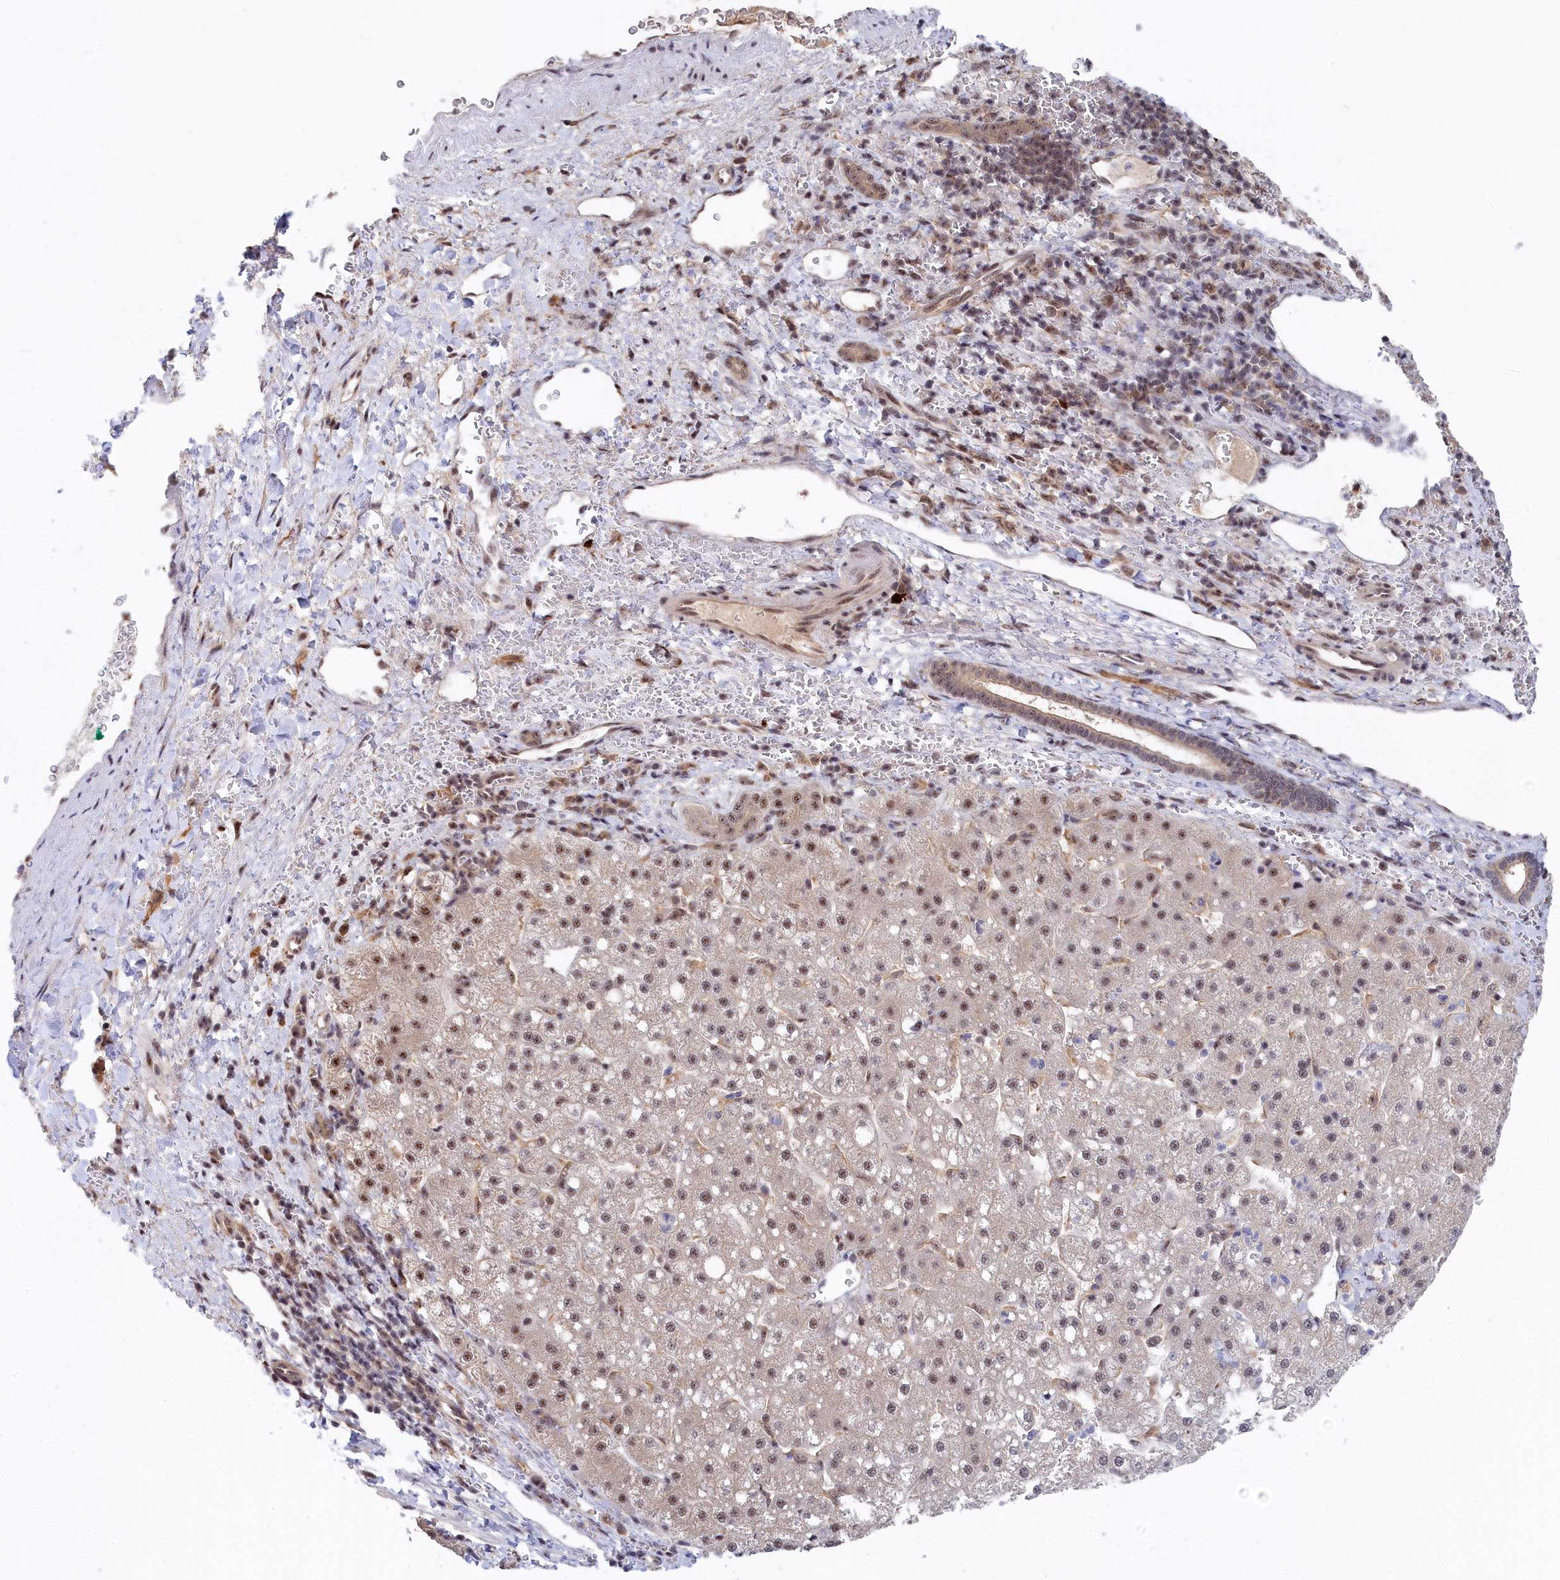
{"staining": {"intensity": "moderate", "quantity": ">75%", "location": "nuclear"}, "tissue": "liver cancer", "cell_type": "Tumor cells", "image_type": "cancer", "snomed": [{"axis": "morphology", "description": "Carcinoma, Hepatocellular, NOS"}, {"axis": "topography", "description": "Liver"}], "caption": "This is a micrograph of IHC staining of liver hepatocellular carcinoma, which shows moderate staining in the nuclear of tumor cells.", "gene": "TAB1", "patient": {"sex": "male", "age": 57}}